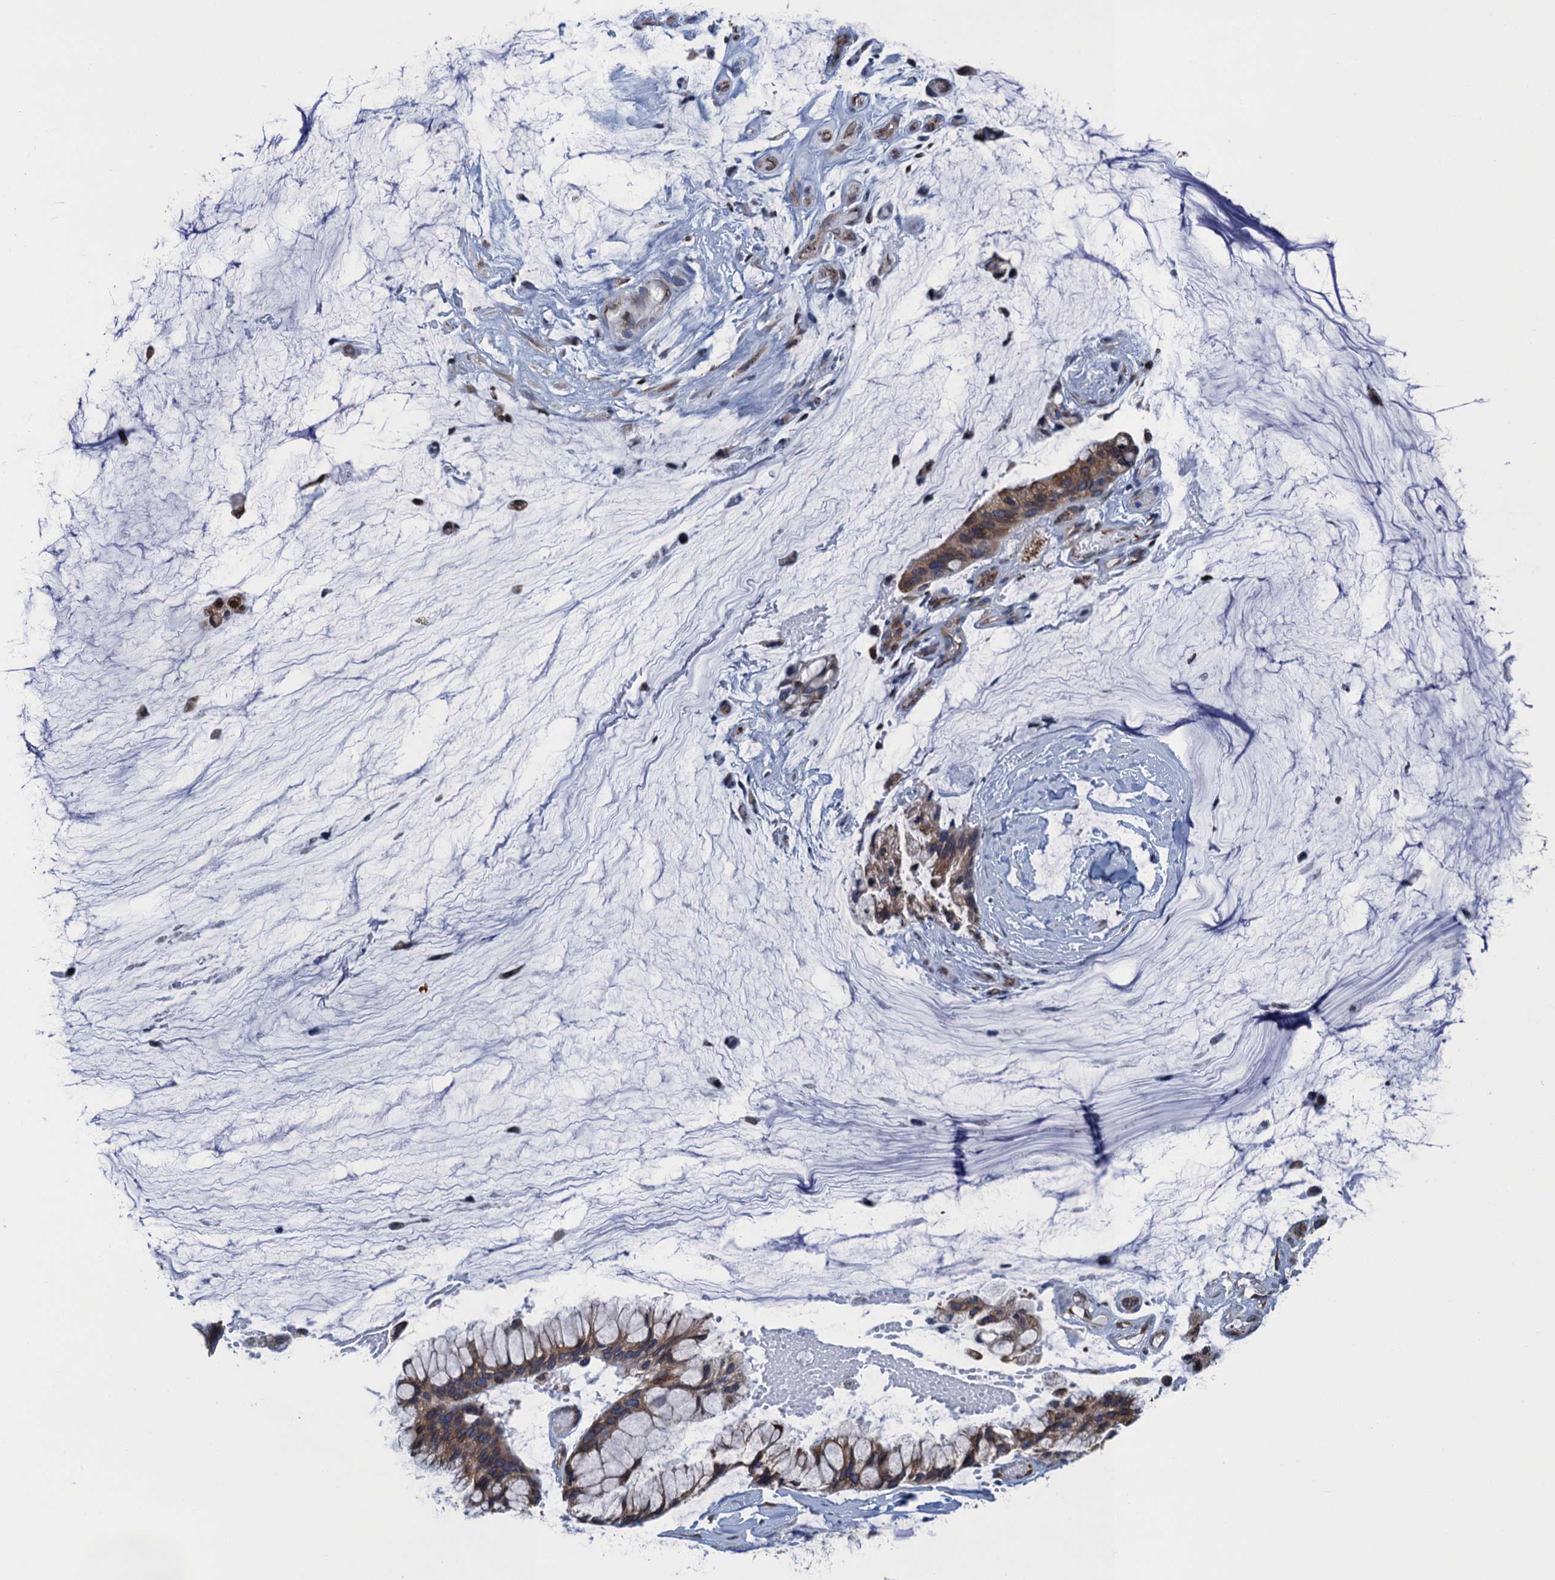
{"staining": {"intensity": "moderate", "quantity": ">75%", "location": "cytoplasmic/membranous"}, "tissue": "ovarian cancer", "cell_type": "Tumor cells", "image_type": "cancer", "snomed": [{"axis": "morphology", "description": "Cystadenocarcinoma, mucinous, NOS"}, {"axis": "topography", "description": "Ovary"}], "caption": "This is an image of IHC staining of mucinous cystadenocarcinoma (ovarian), which shows moderate expression in the cytoplasmic/membranous of tumor cells.", "gene": "TMEM205", "patient": {"sex": "female", "age": 39}}